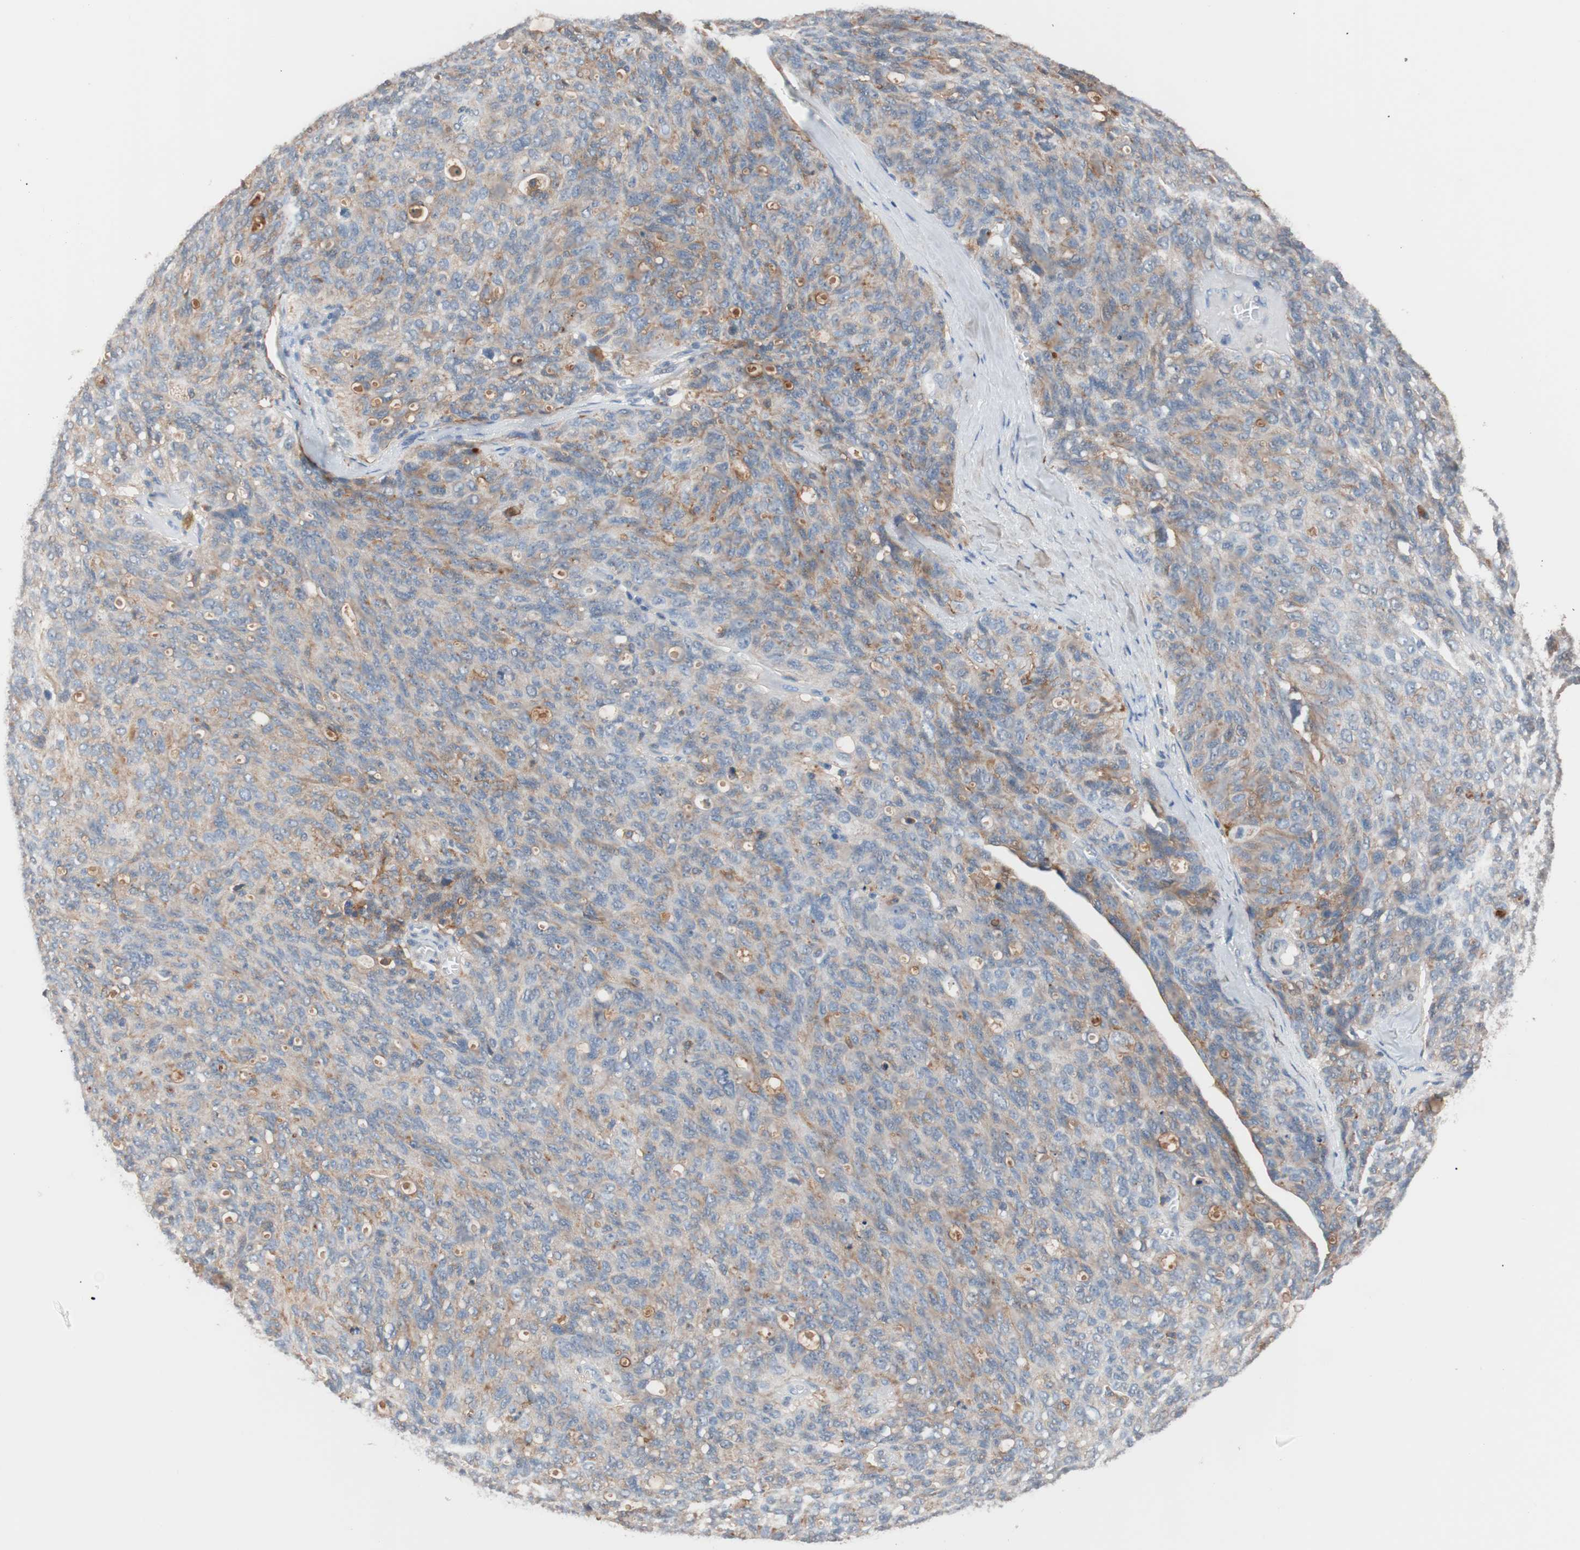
{"staining": {"intensity": "weak", "quantity": "25%-75%", "location": "cytoplasmic/membranous"}, "tissue": "ovarian cancer", "cell_type": "Tumor cells", "image_type": "cancer", "snomed": [{"axis": "morphology", "description": "Carcinoma, endometroid"}, {"axis": "topography", "description": "Ovary"}], "caption": "Immunohistochemistry of ovarian cancer (endometroid carcinoma) exhibits low levels of weak cytoplasmic/membranous staining in about 25%-75% of tumor cells. The staining was performed using DAB, with brown indicating positive protein expression. Nuclei are stained blue with hematoxylin.", "gene": "LITAF", "patient": {"sex": "female", "age": 60}}